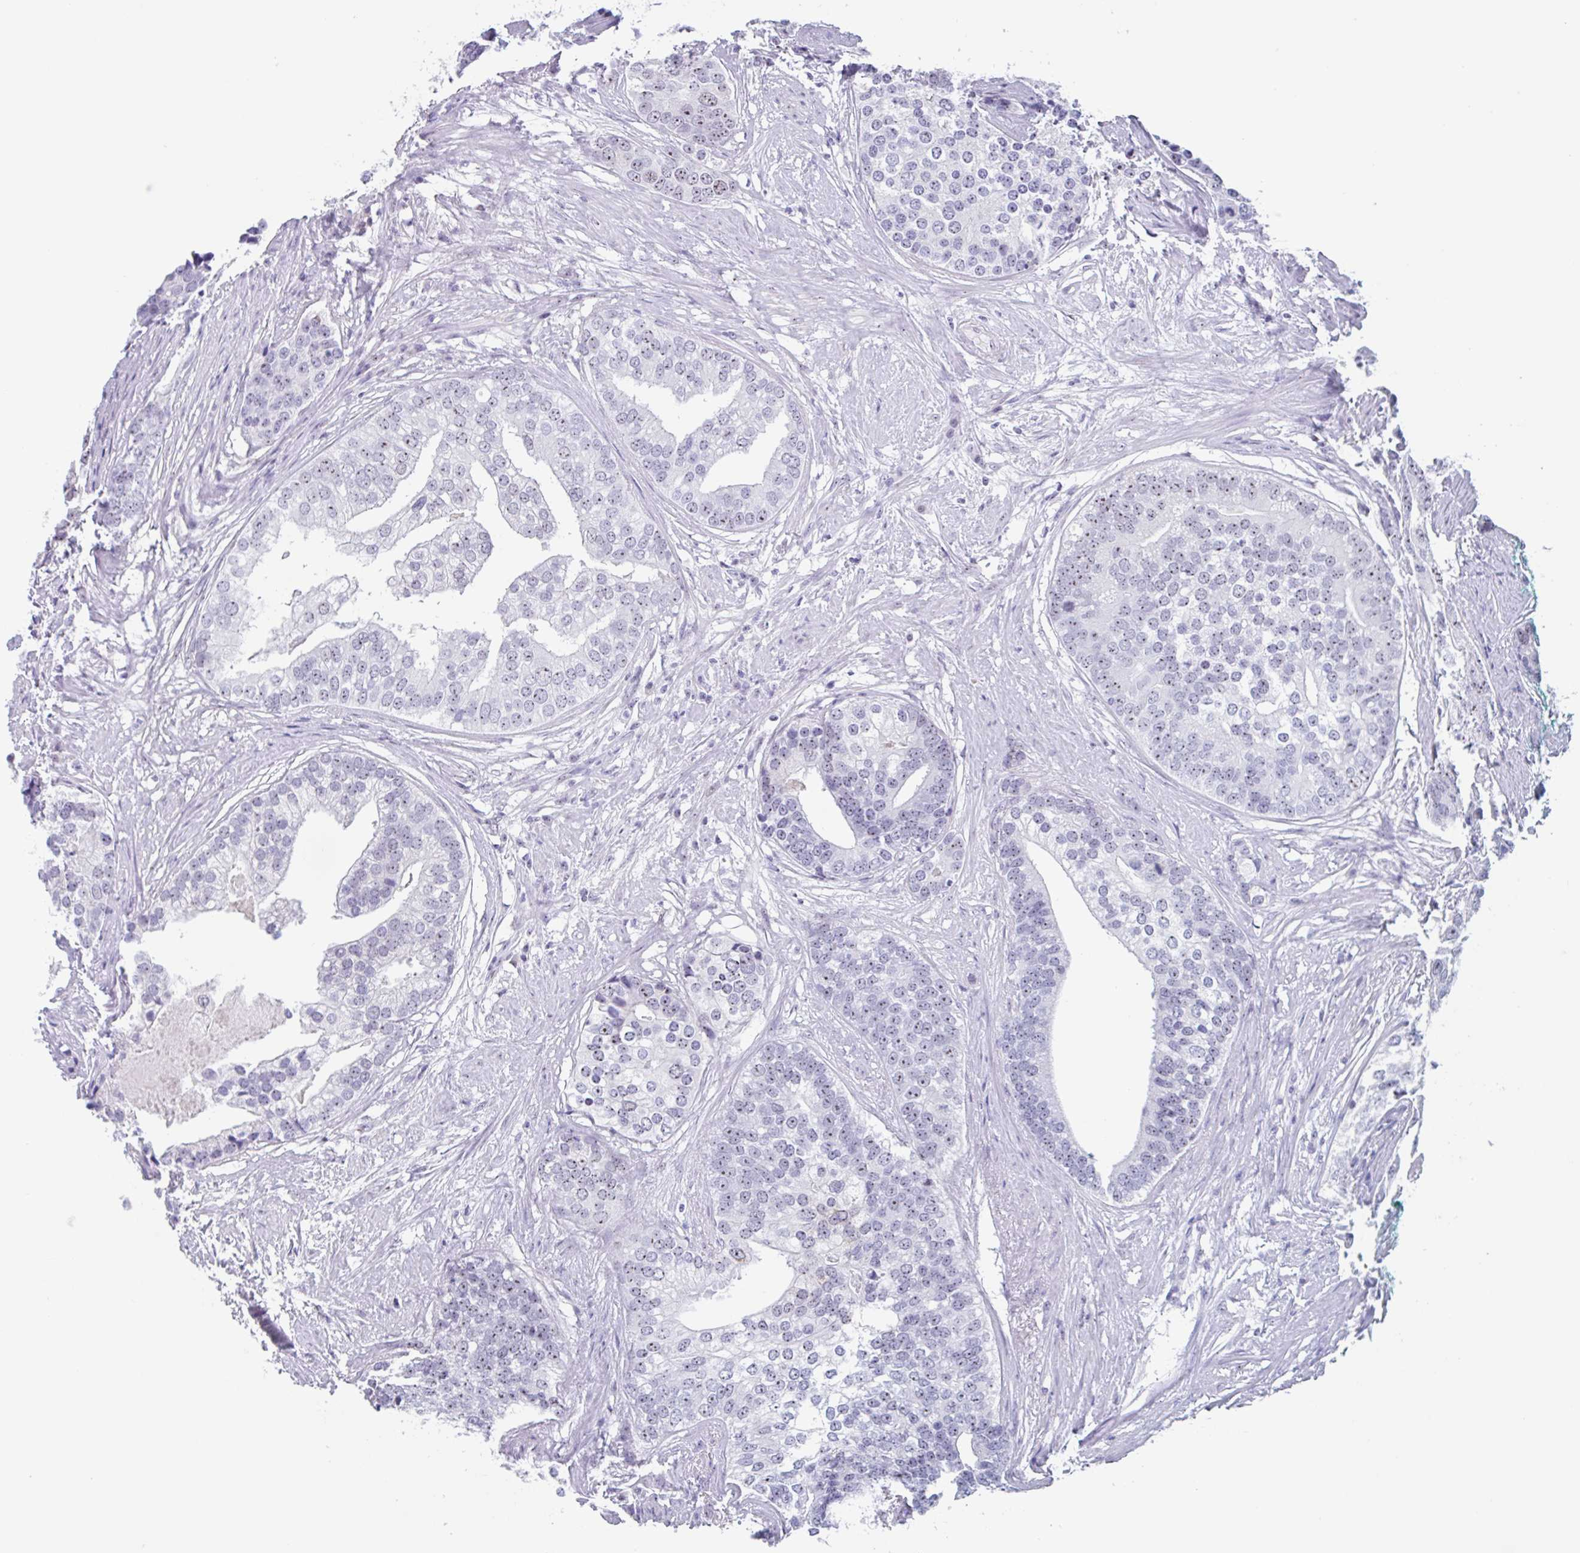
{"staining": {"intensity": "moderate", "quantity": "25%-75%", "location": "nuclear"}, "tissue": "prostate cancer", "cell_type": "Tumor cells", "image_type": "cancer", "snomed": [{"axis": "morphology", "description": "Adenocarcinoma, High grade"}, {"axis": "topography", "description": "Prostate"}], "caption": "Prostate cancer was stained to show a protein in brown. There is medium levels of moderate nuclear expression in about 25%-75% of tumor cells. The staining was performed using DAB, with brown indicating positive protein expression. Nuclei are stained blue with hematoxylin.", "gene": "LENG9", "patient": {"sex": "male", "age": 62}}